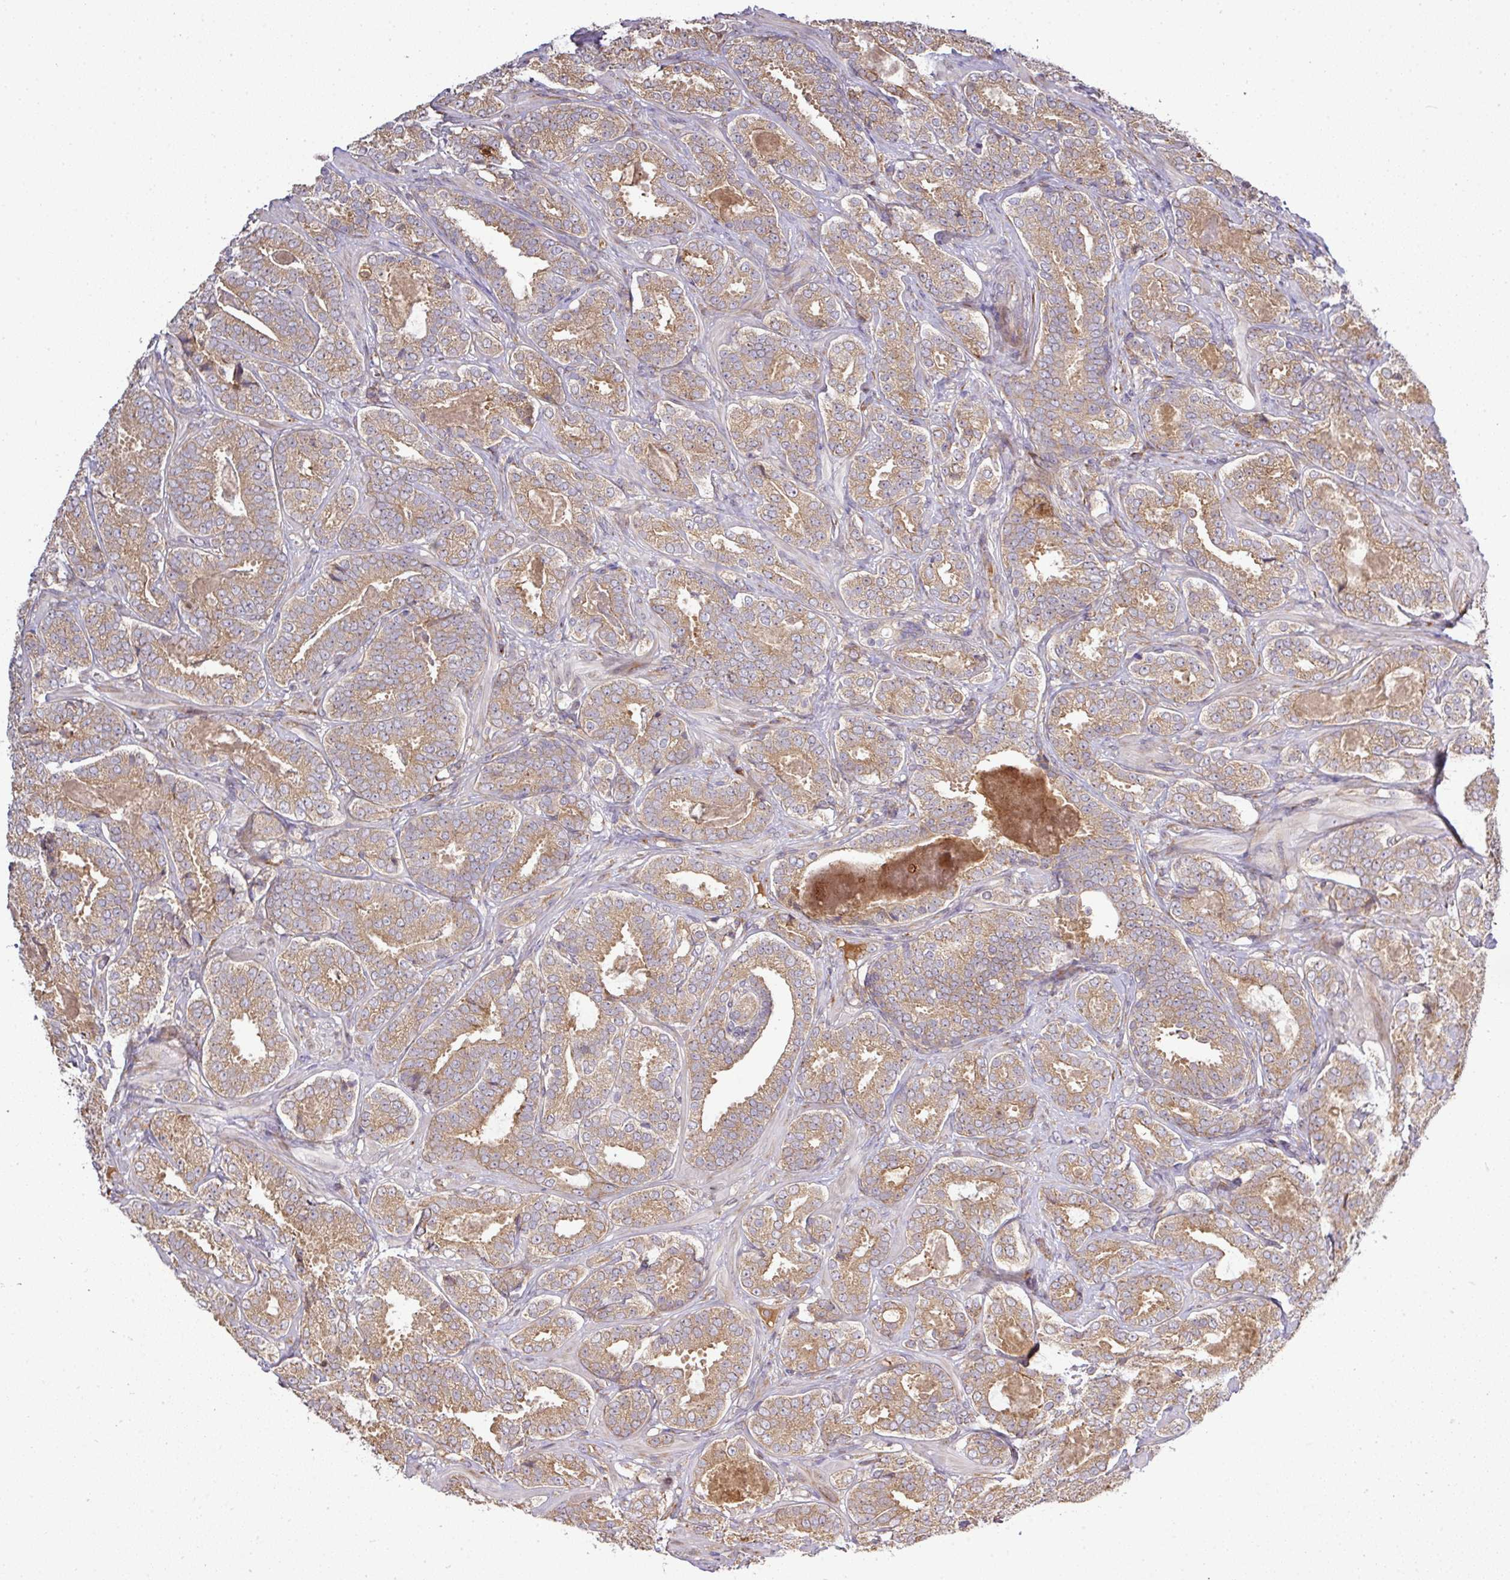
{"staining": {"intensity": "moderate", "quantity": ">75%", "location": "cytoplasmic/membranous"}, "tissue": "prostate cancer", "cell_type": "Tumor cells", "image_type": "cancer", "snomed": [{"axis": "morphology", "description": "Adenocarcinoma, High grade"}, {"axis": "topography", "description": "Prostate"}], "caption": "Human high-grade adenocarcinoma (prostate) stained for a protein (brown) exhibits moderate cytoplasmic/membranous positive positivity in approximately >75% of tumor cells.", "gene": "GALP", "patient": {"sex": "male", "age": 65}}